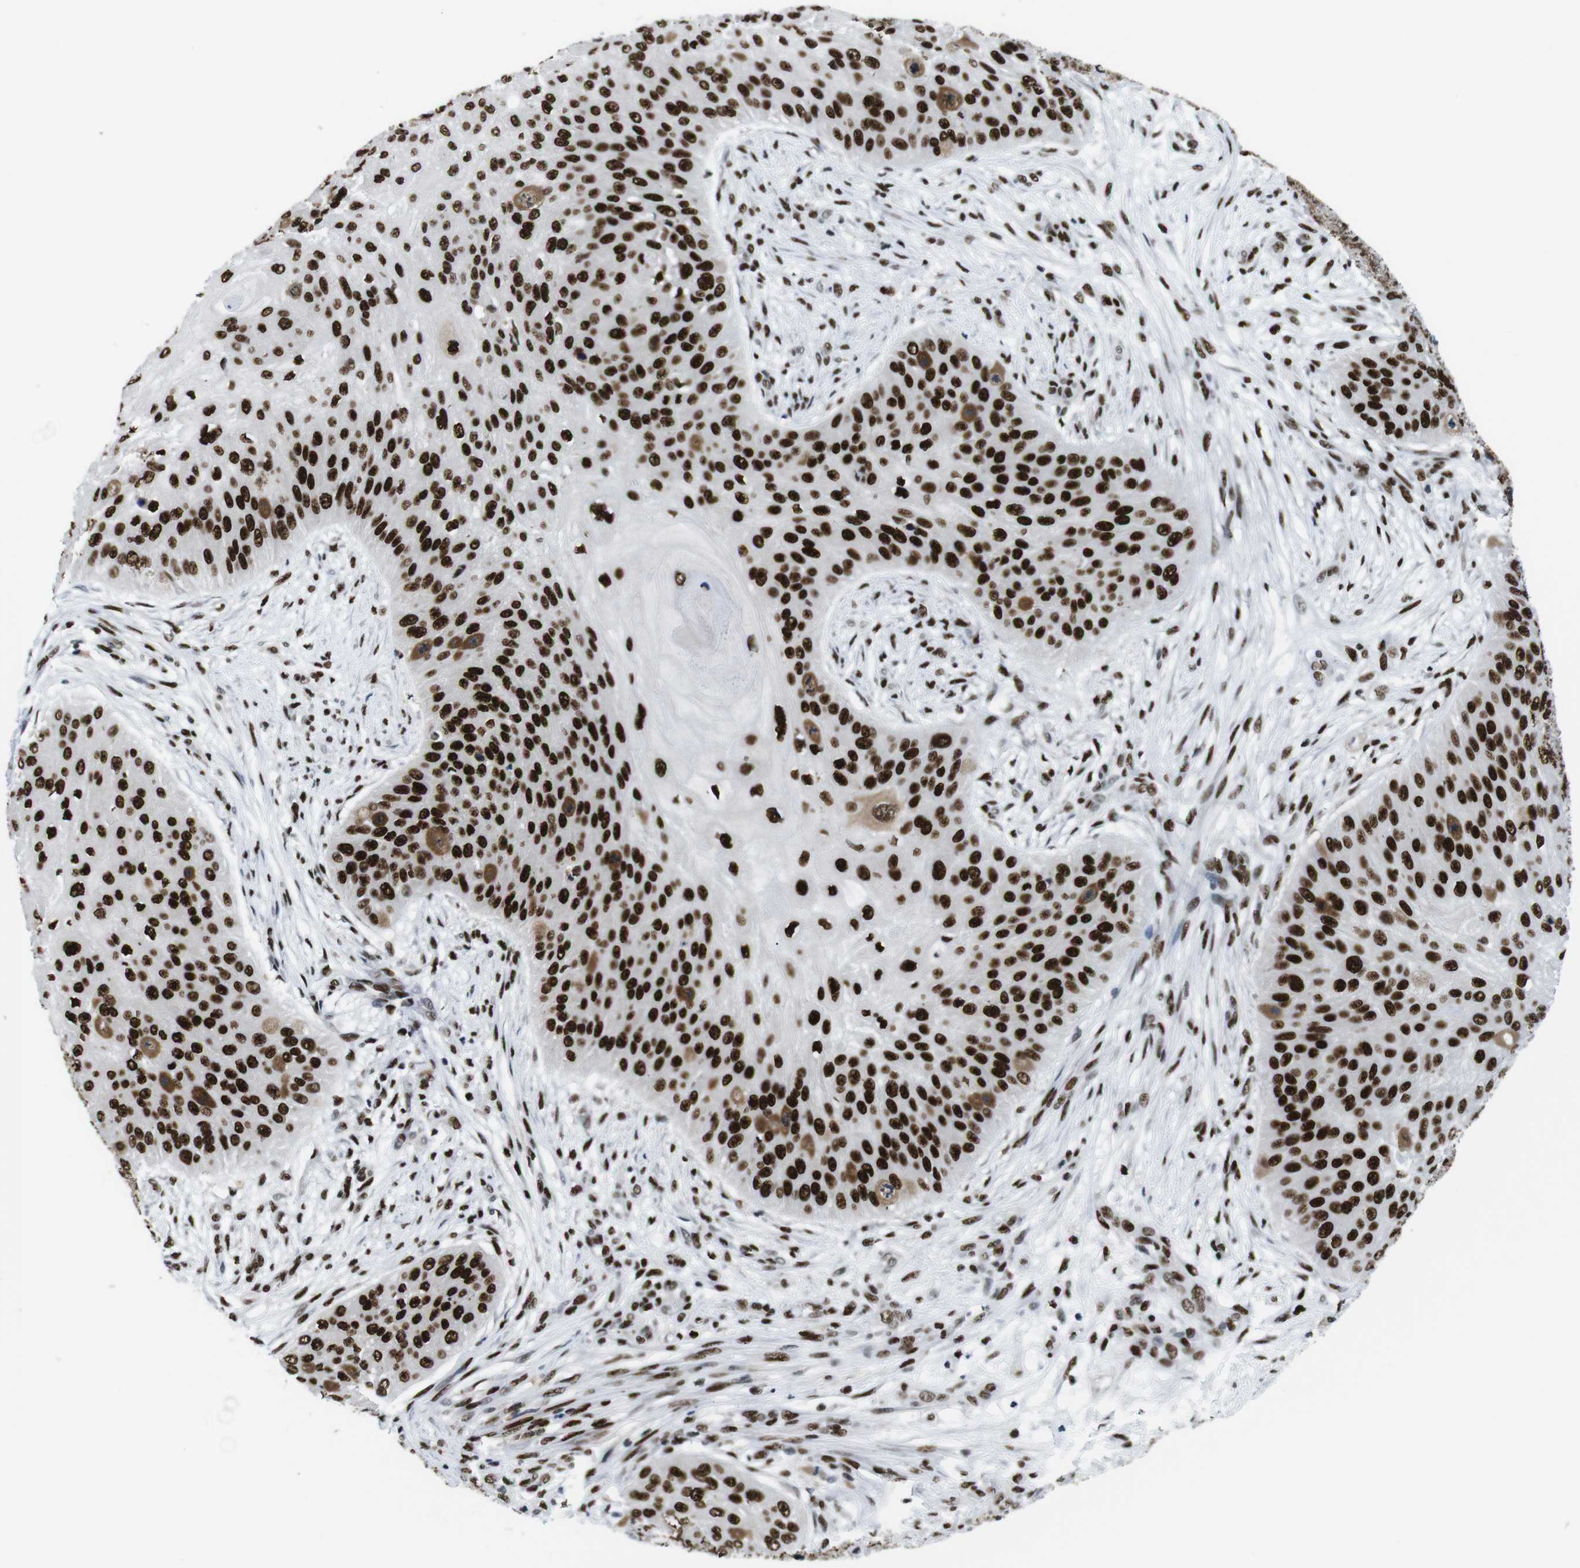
{"staining": {"intensity": "strong", "quantity": ">75%", "location": "nuclear"}, "tissue": "skin cancer", "cell_type": "Tumor cells", "image_type": "cancer", "snomed": [{"axis": "morphology", "description": "Squamous cell carcinoma, NOS"}, {"axis": "topography", "description": "Skin"}], "caption": "Skin cancer stained with a protein marker displays strong staining in tumor cells.", "gene": "PSME3", "patient": {"sex": "female", "age": 80}}